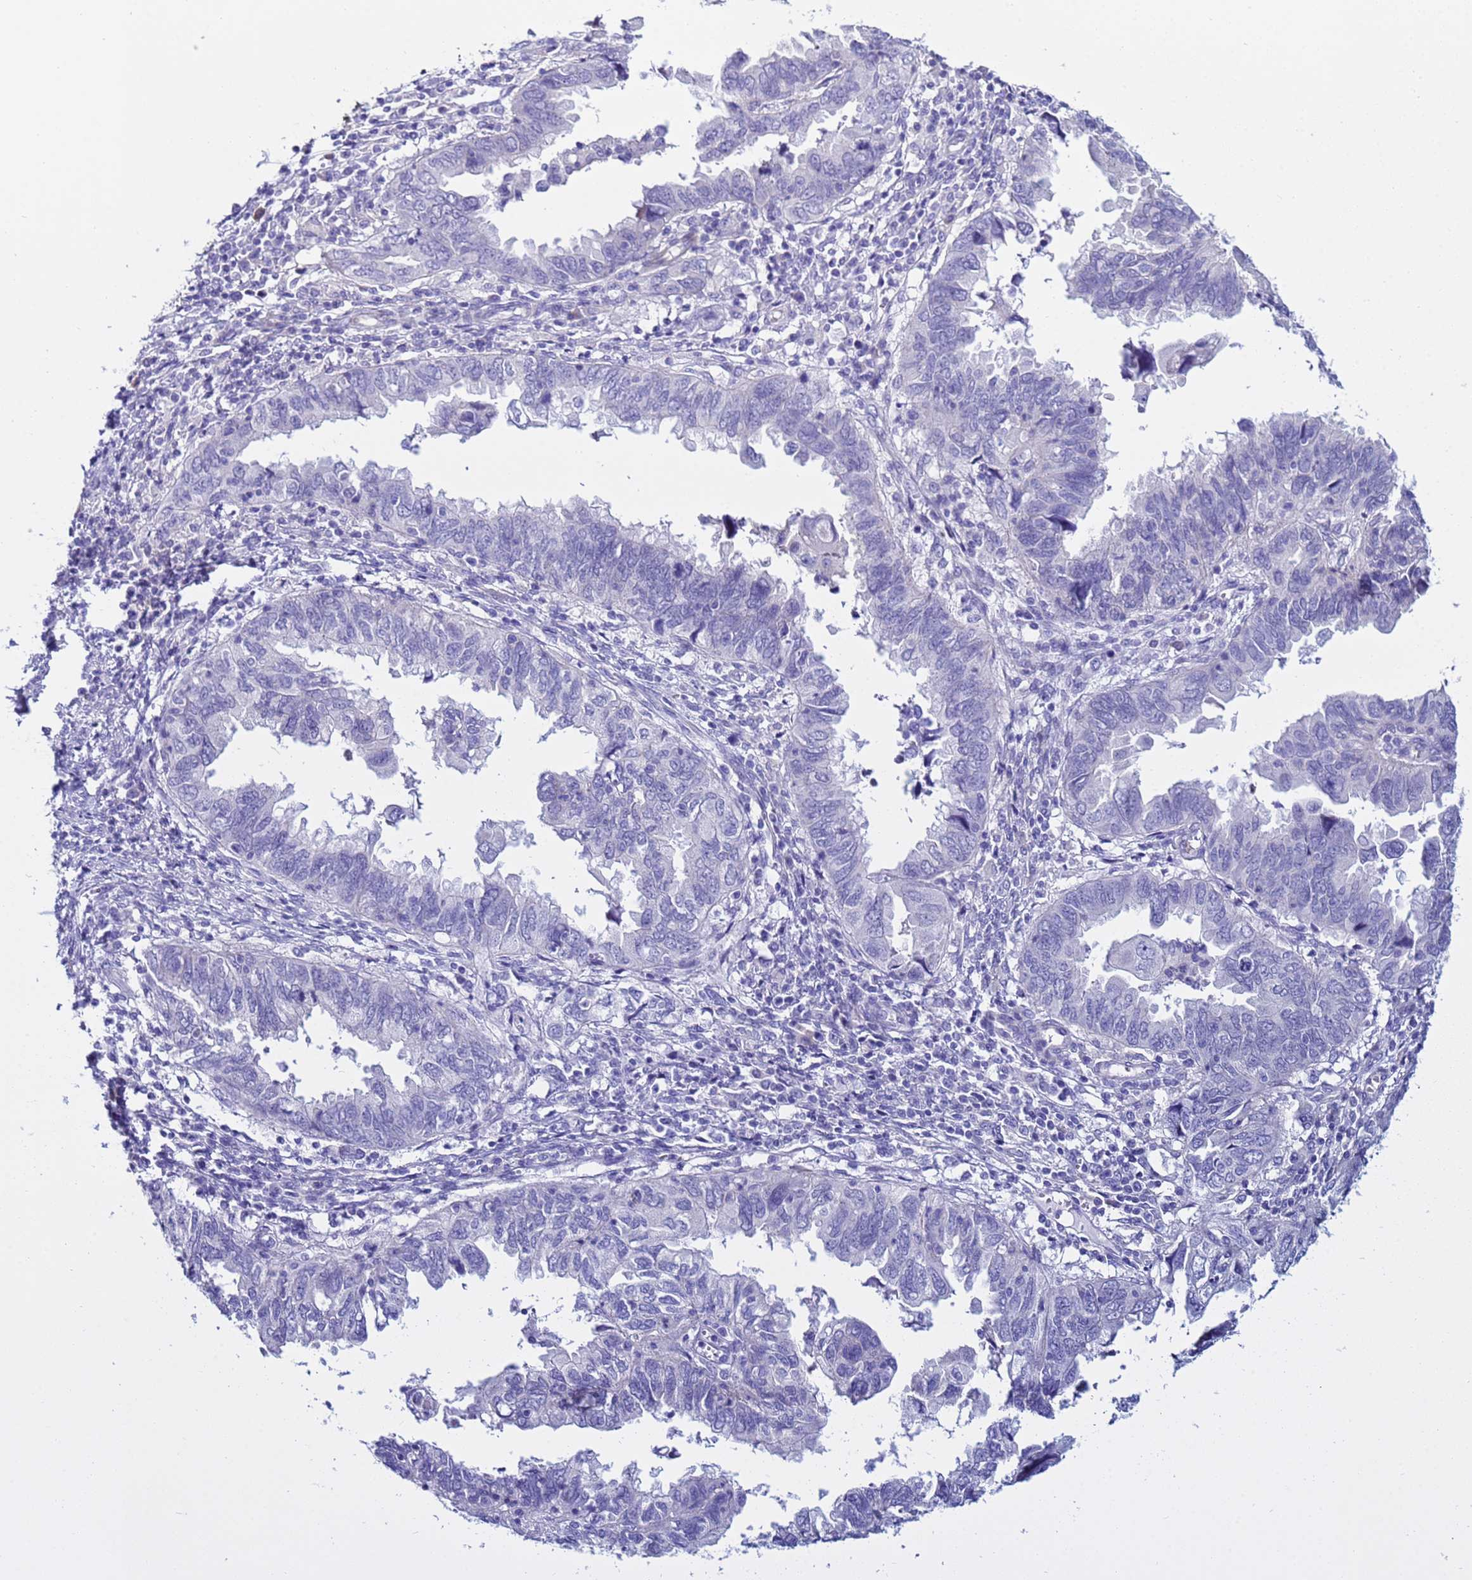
{"staining": {"intensity": "negative", "quantity": "none", "location": "none"}, "tissue": "endometrial cancer", "cell_type": "Tumor cells", "image_type": "cancer", "snomed": [{"axis": "morphology", "description": "Adenocarcinoma, NOS"}, {"axis": "topography", "description": "Uterus"}], "caption": "Tumor cells are negative for brown protein staining in endometrial cancer (adenocarcinoma).", "gene": "IGSF11", "patient": {"sex": "female", "age": 77}}